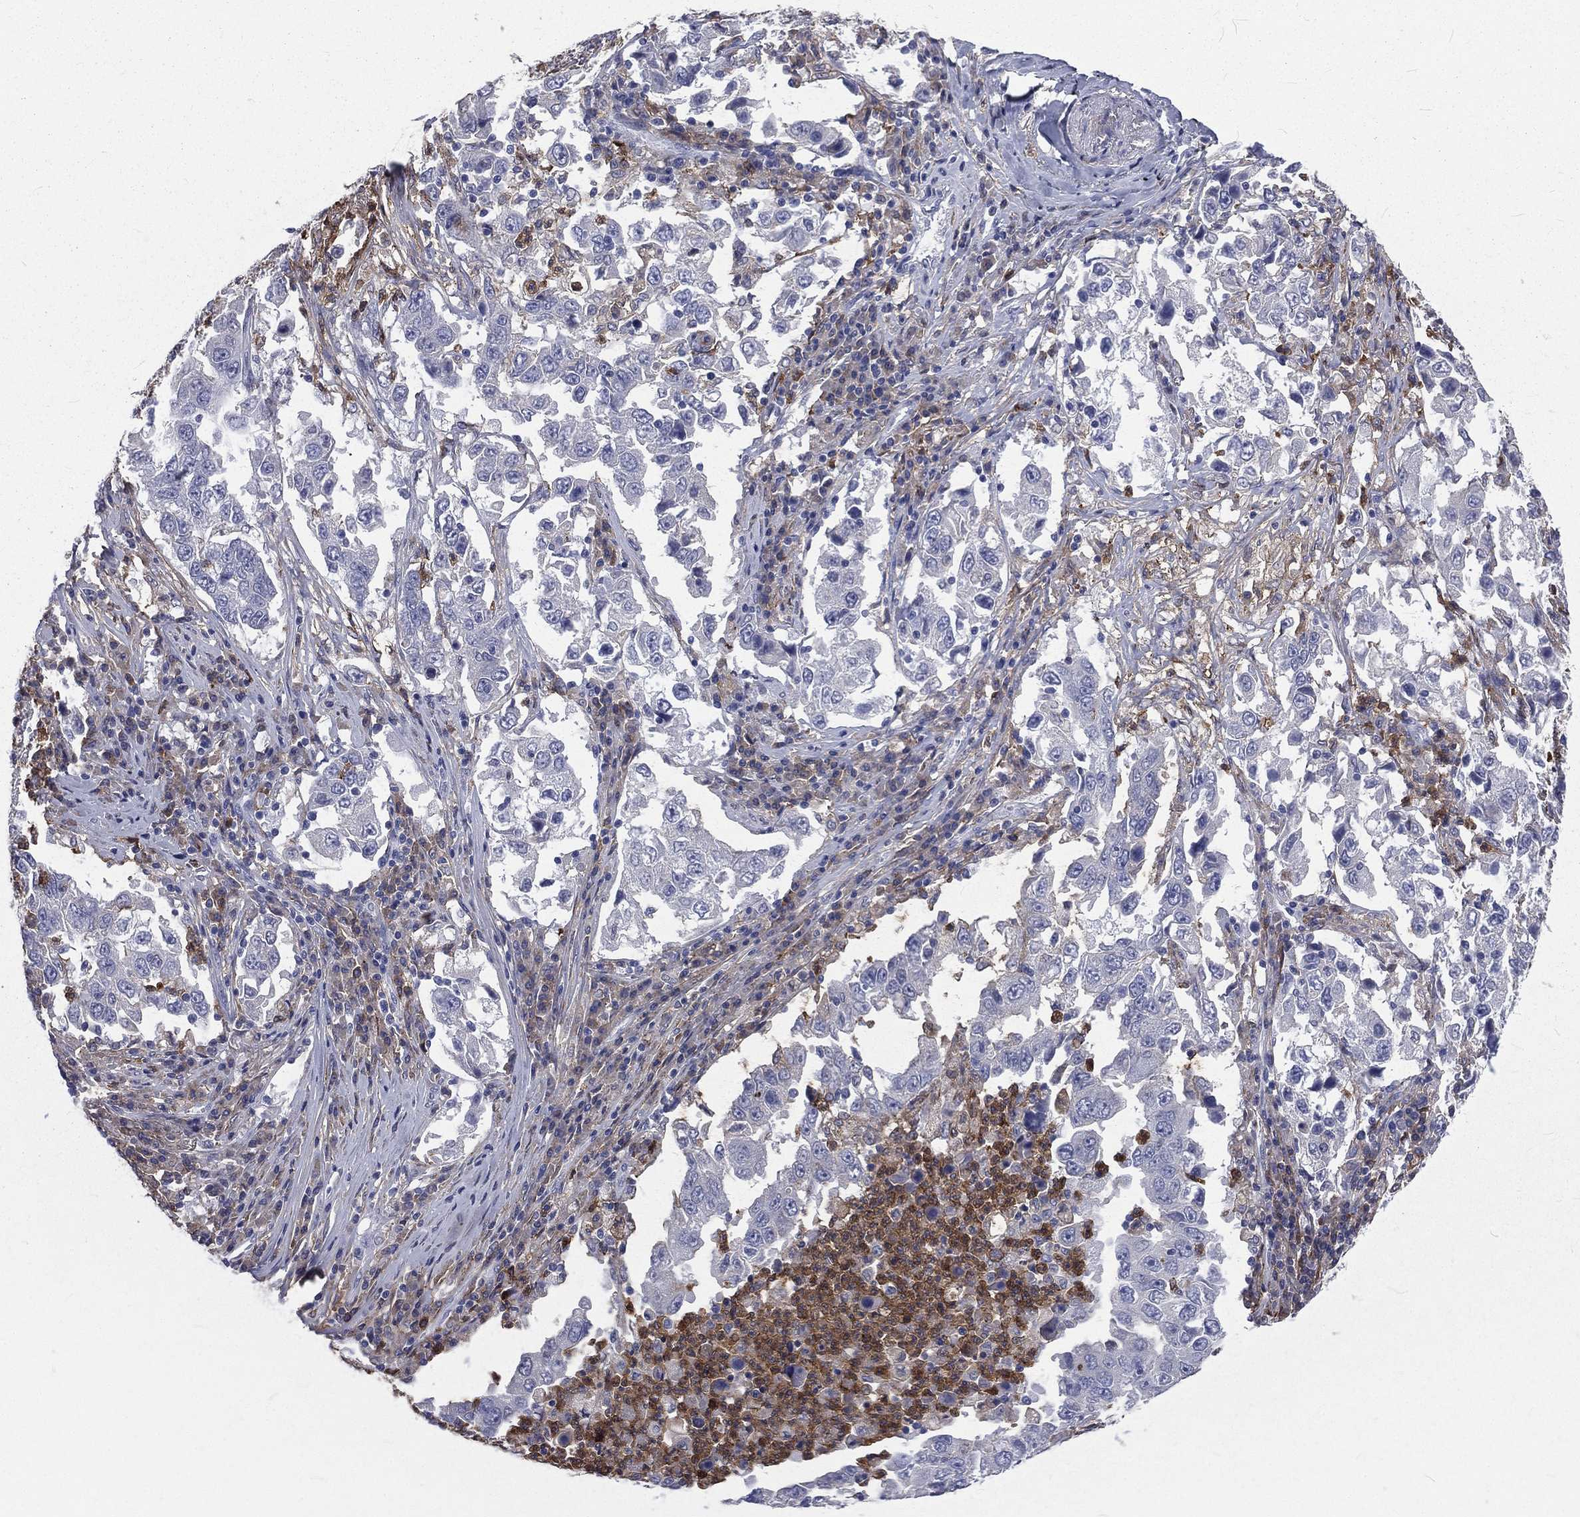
{"staining": {"intensity": "negative", "quantity": "none", "location": "none"}, "tissue": "lung cancer", "cell_type": "Tumor cells", "image_type": "cancer", "snomed": [{"axis": "morphology", "description": "Adenocarcinoma, NOS"}, {"axis": "topography", "description": "Lung"}], "caption": "Immunohistochemistry (IHC) of human adenocarcinoma (lung) exhibits no positivity in tumor cells.", "gene": "BASP1", "patient": {"sex": "male", "age": 73}}